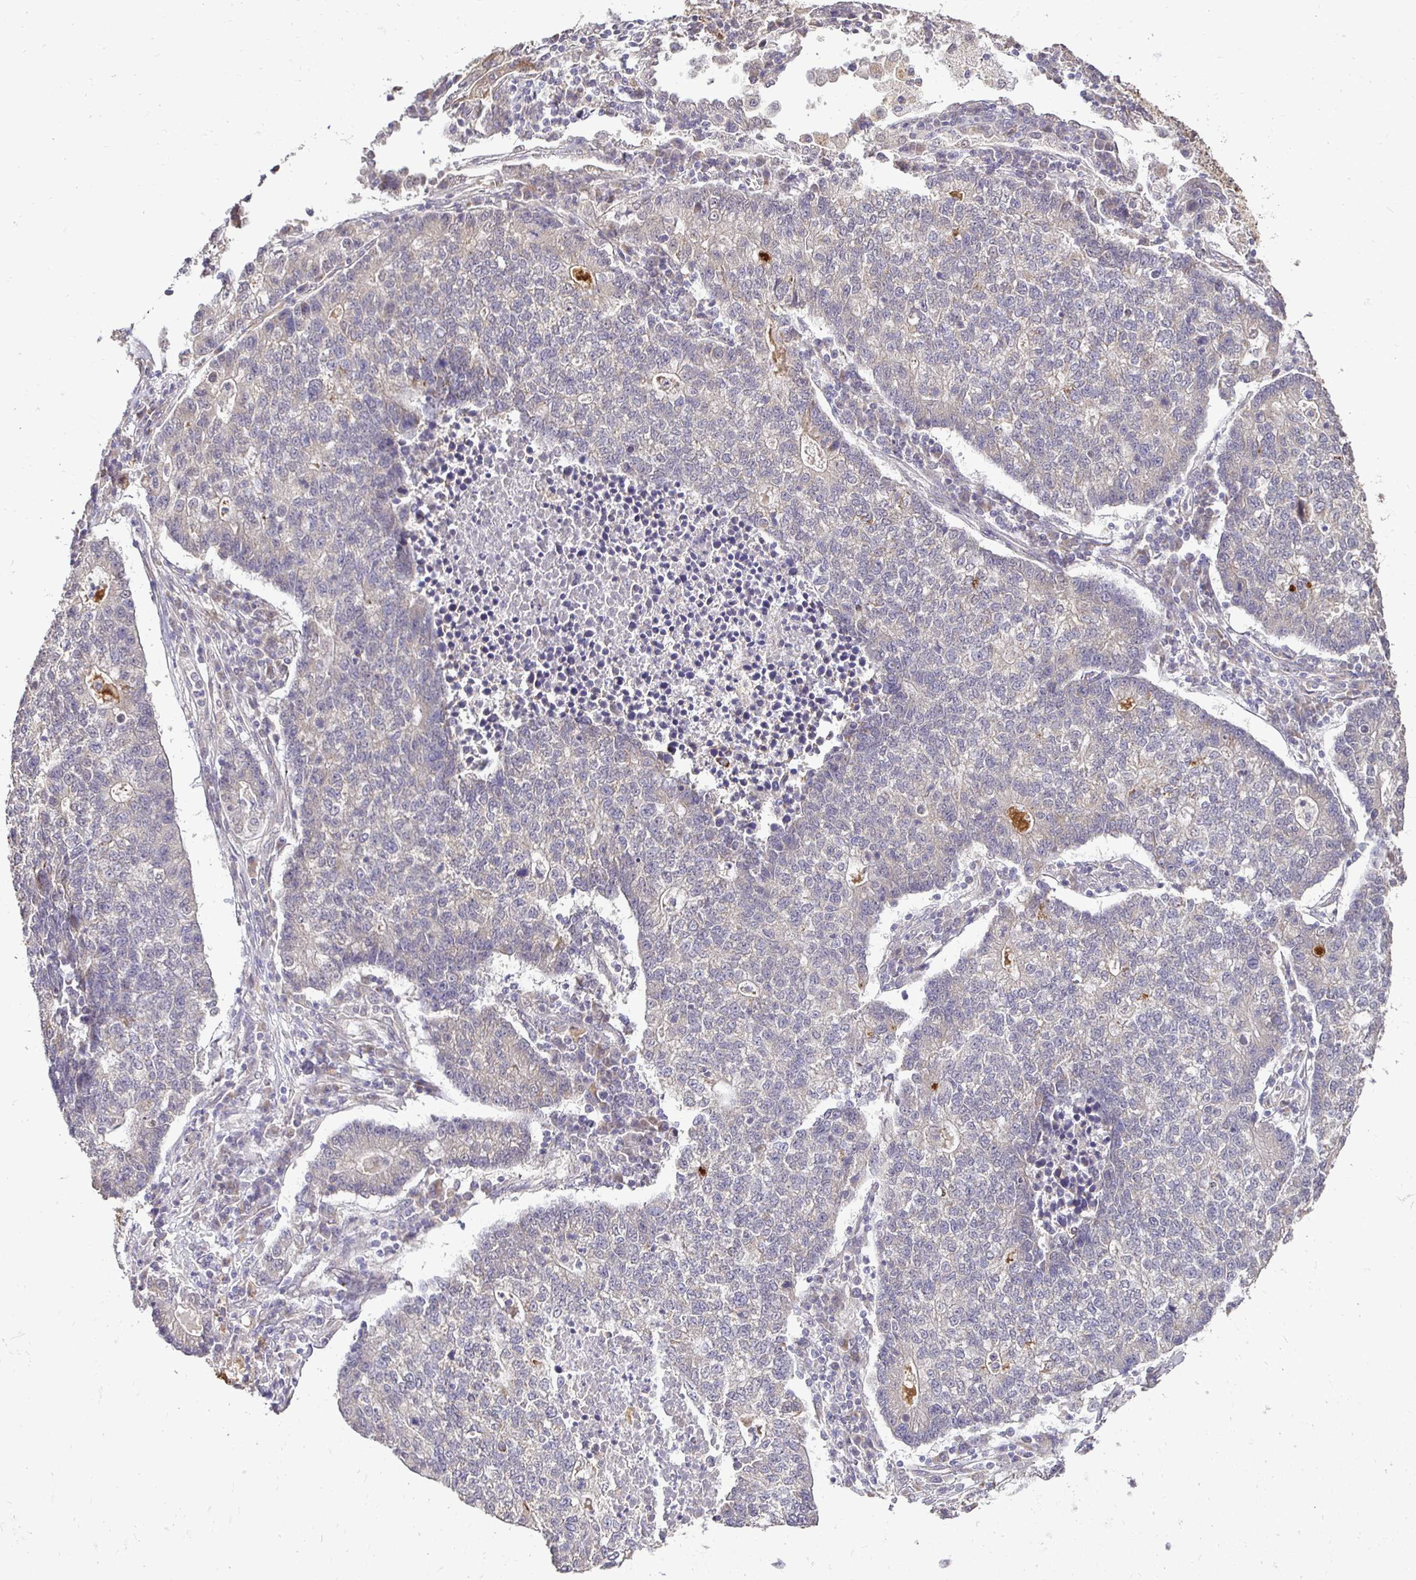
{"staining": {"intensity": "negative", "quantity": "none", "location": "none"}, "tissue": "lung cancer", "cell_type": "Tumor cells", "image_type": "cancer", "snomed": [{"axis": "morphology", "description": "Adenocarcinoma, NOS"}, {"axis": "topography", "description": "Lung"}], "caption": "Immunohistochemistry of human lung cancer exhibits no expression in tumor cells. (Stains: DAB IHC with hematoxylin counter stain, Microscopy: brightfield microscopy at high magnification).", "gene": "RHEBL1", "patient": {"sex": "male", "age": 57}}